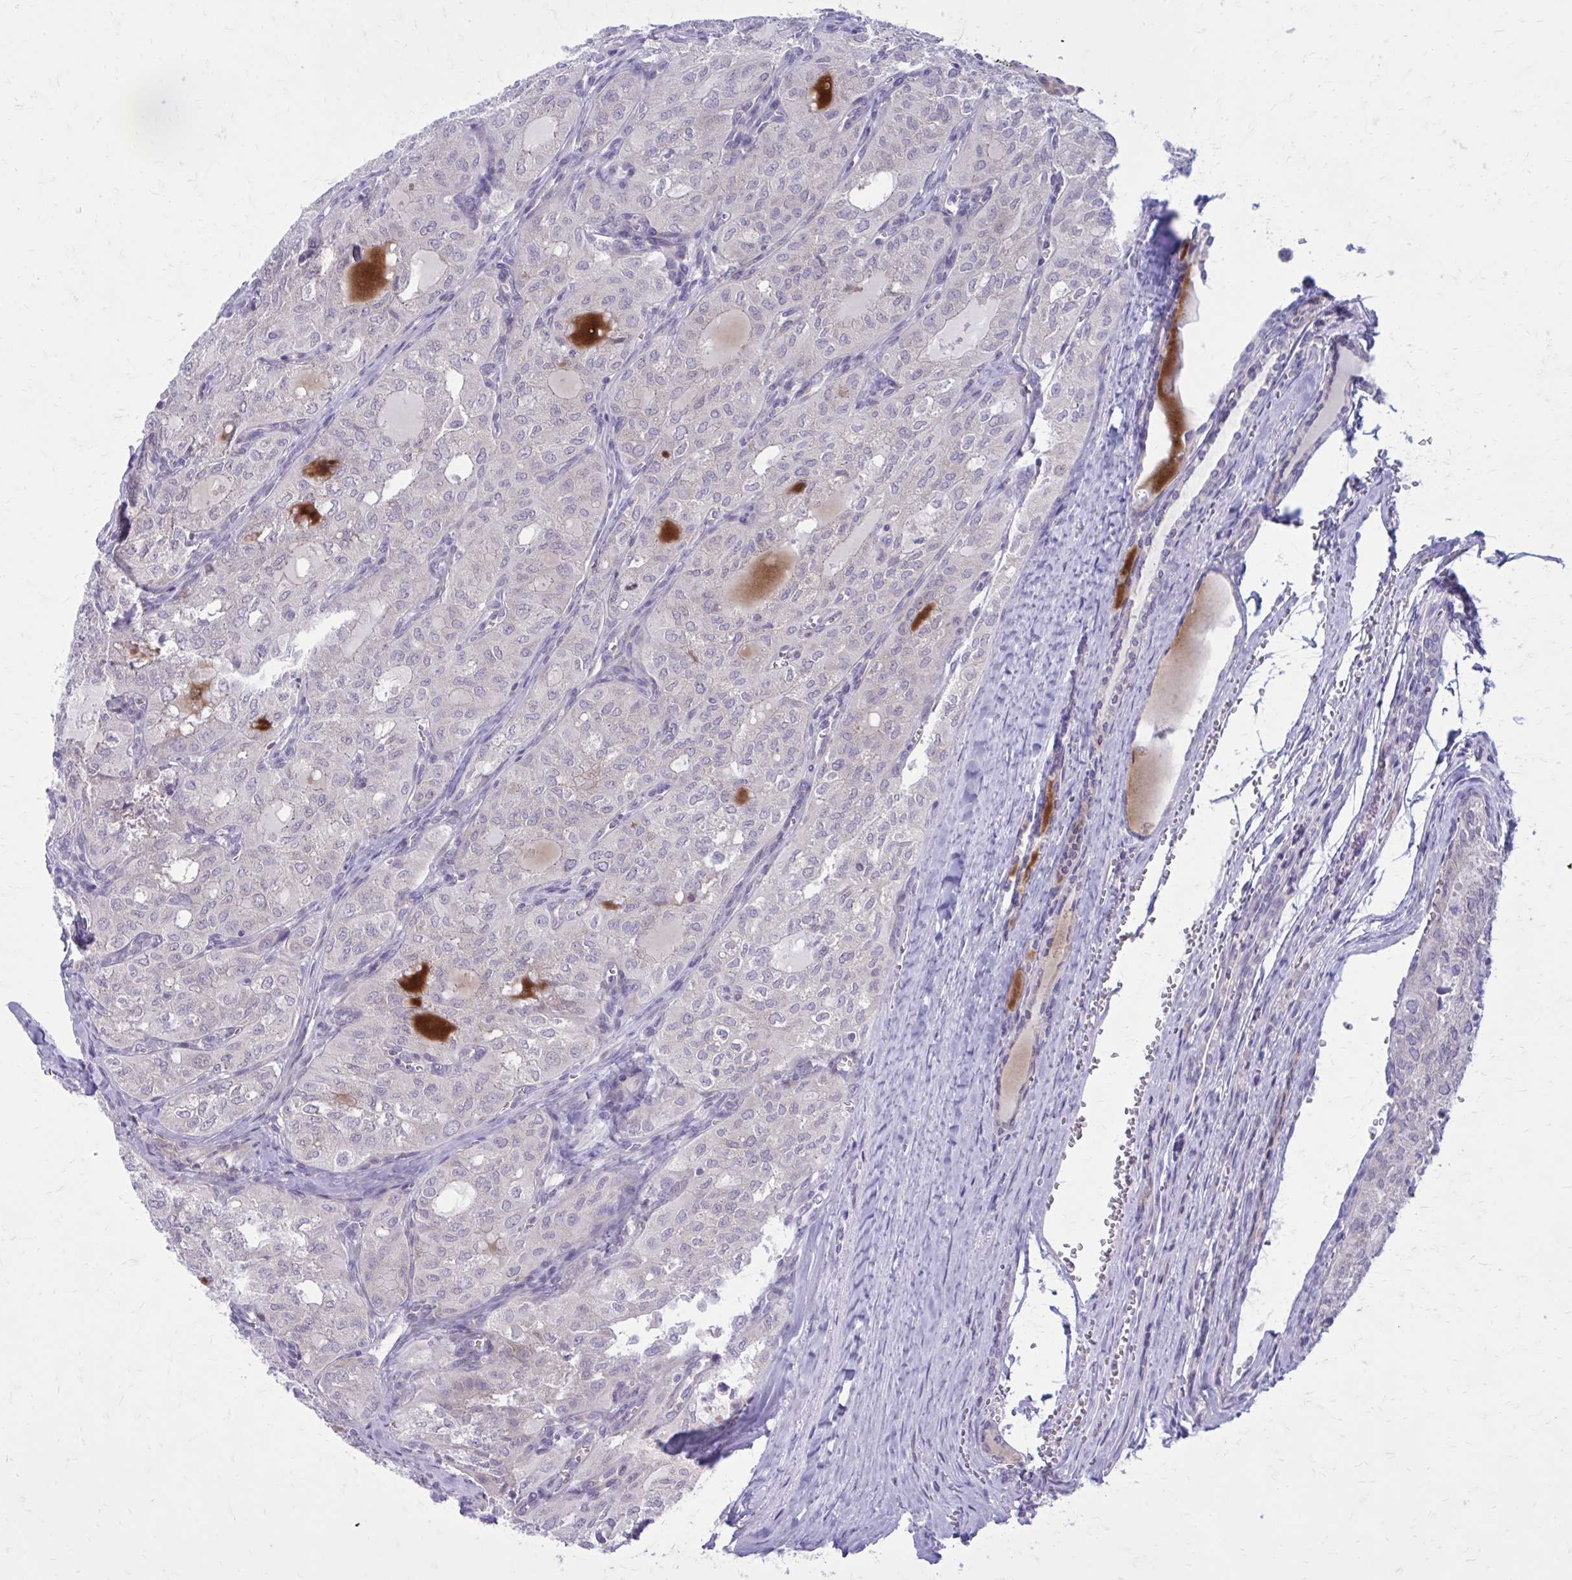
{"staining": {"intensity": "negative", "quantity": "none", "location": "none"}, "tissue": "thyroid cancer", "cell_type": "Tumor cells", "image_type": "cancer", "snomed": [{"axis": "morphology", "description": "Follicular adenoma carcinoma, NOS"}, {"axis": "topography", "description": "Thyroid gland"}], "caption": "Immunohistochemical staining of human thyroid follicular adenoma carcinoma demonstrates no significant positivity in tumor cells.", "gene": "GIGYF2", "patient": {"sex": "male", "age": 75}}